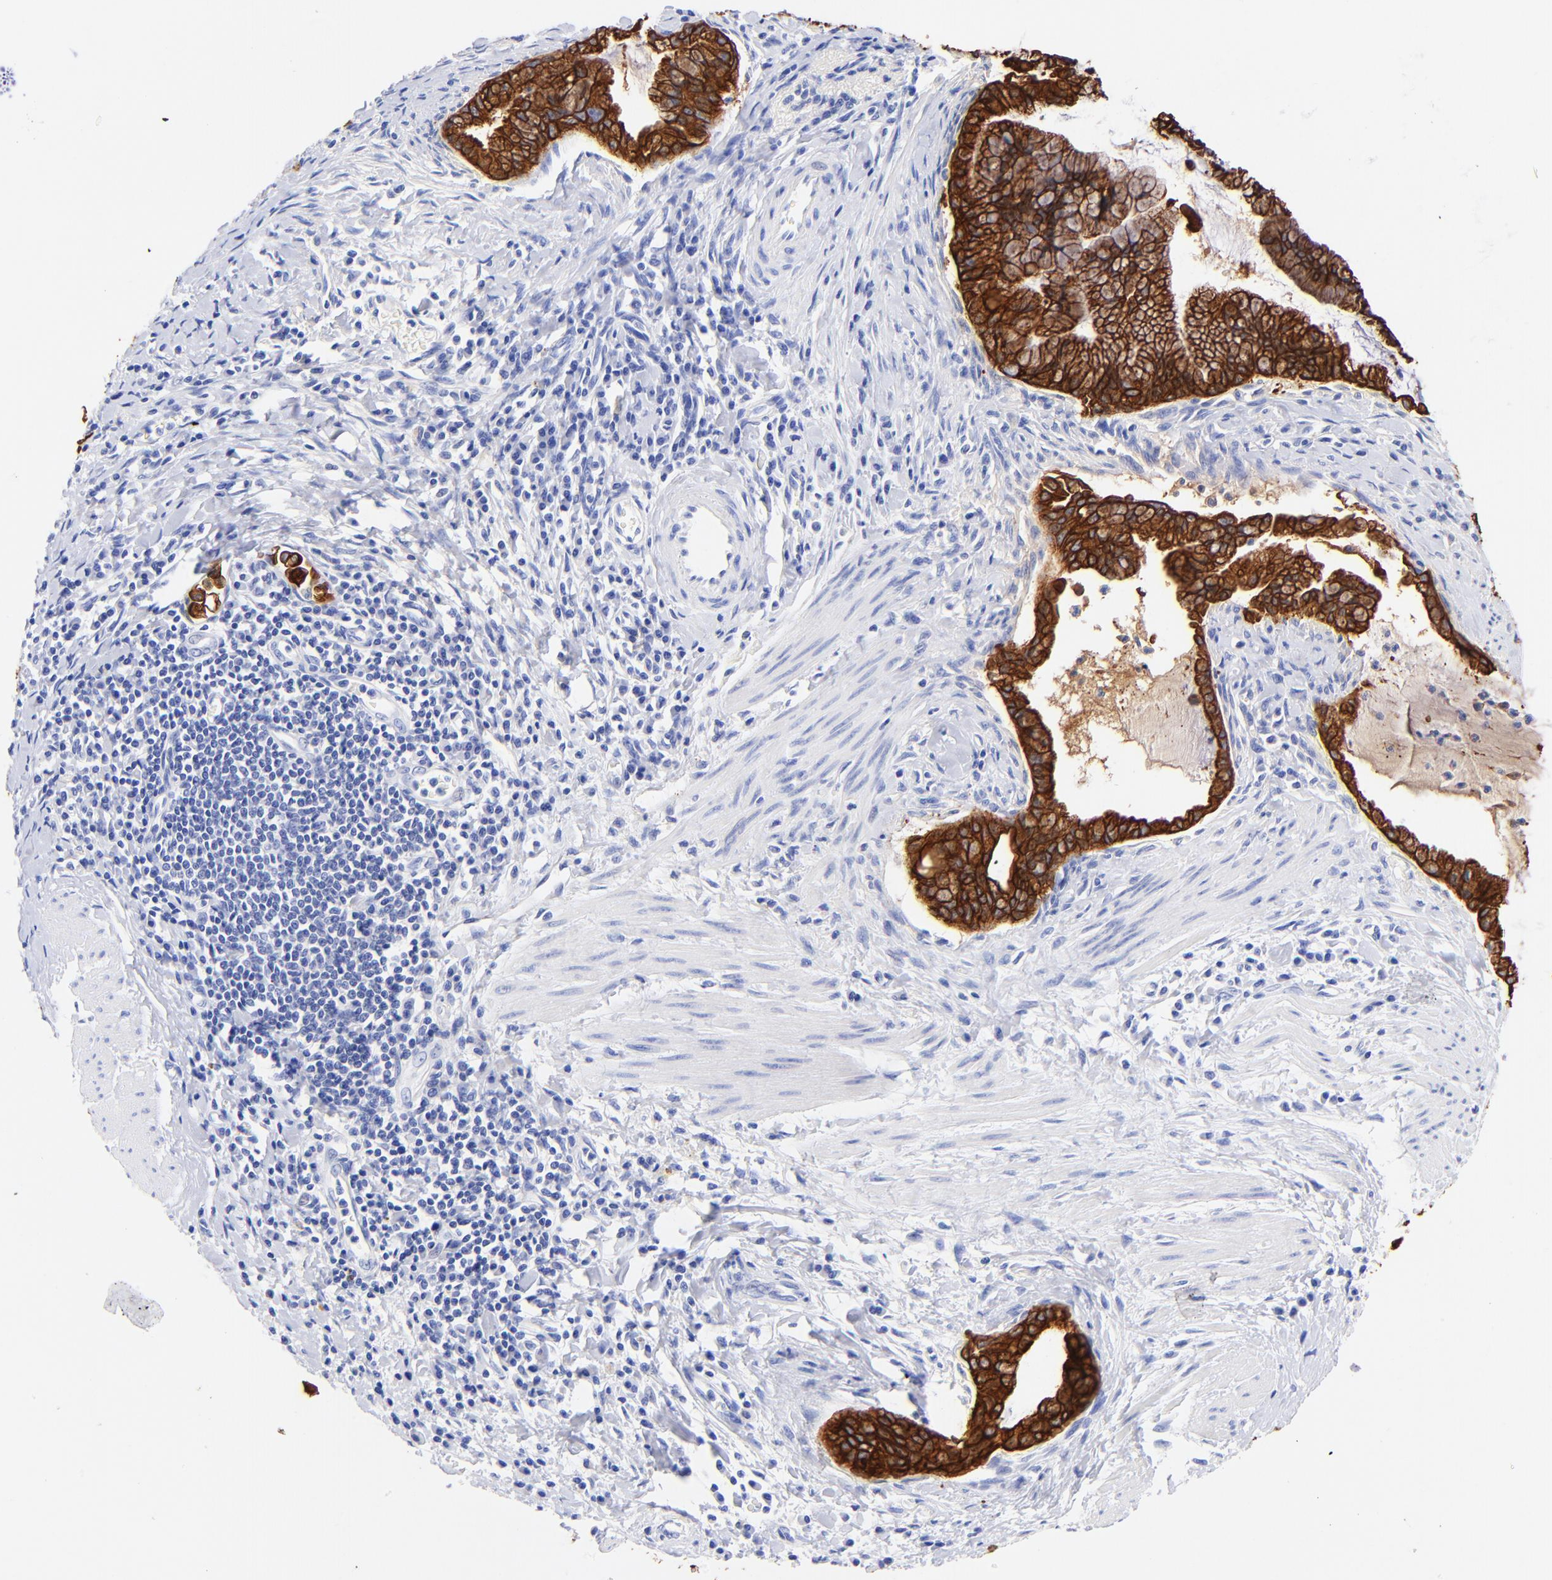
{"staining": {"intensity": "strong", "quantity": ">75%", "location": "cytoplasmic/membranous"}, "tissue": "pancreatic cancer", "cell_type": "Tumor cells", "image_type": "cancer", "snomed": [{"axis": "morphology", "description": "Adenocarcinoma, NOS"}, {"axis": "topography", "description": "Pancreas"}], "caption": "A photomicrograph of pancreatic cancer (adenocarcinoma) stained for a protein demonstrates strong cytoplasmic/membranous brown staining in tumor cells.", "gene": "KRT19", "patient": {"sex": "male", "age": 59}}